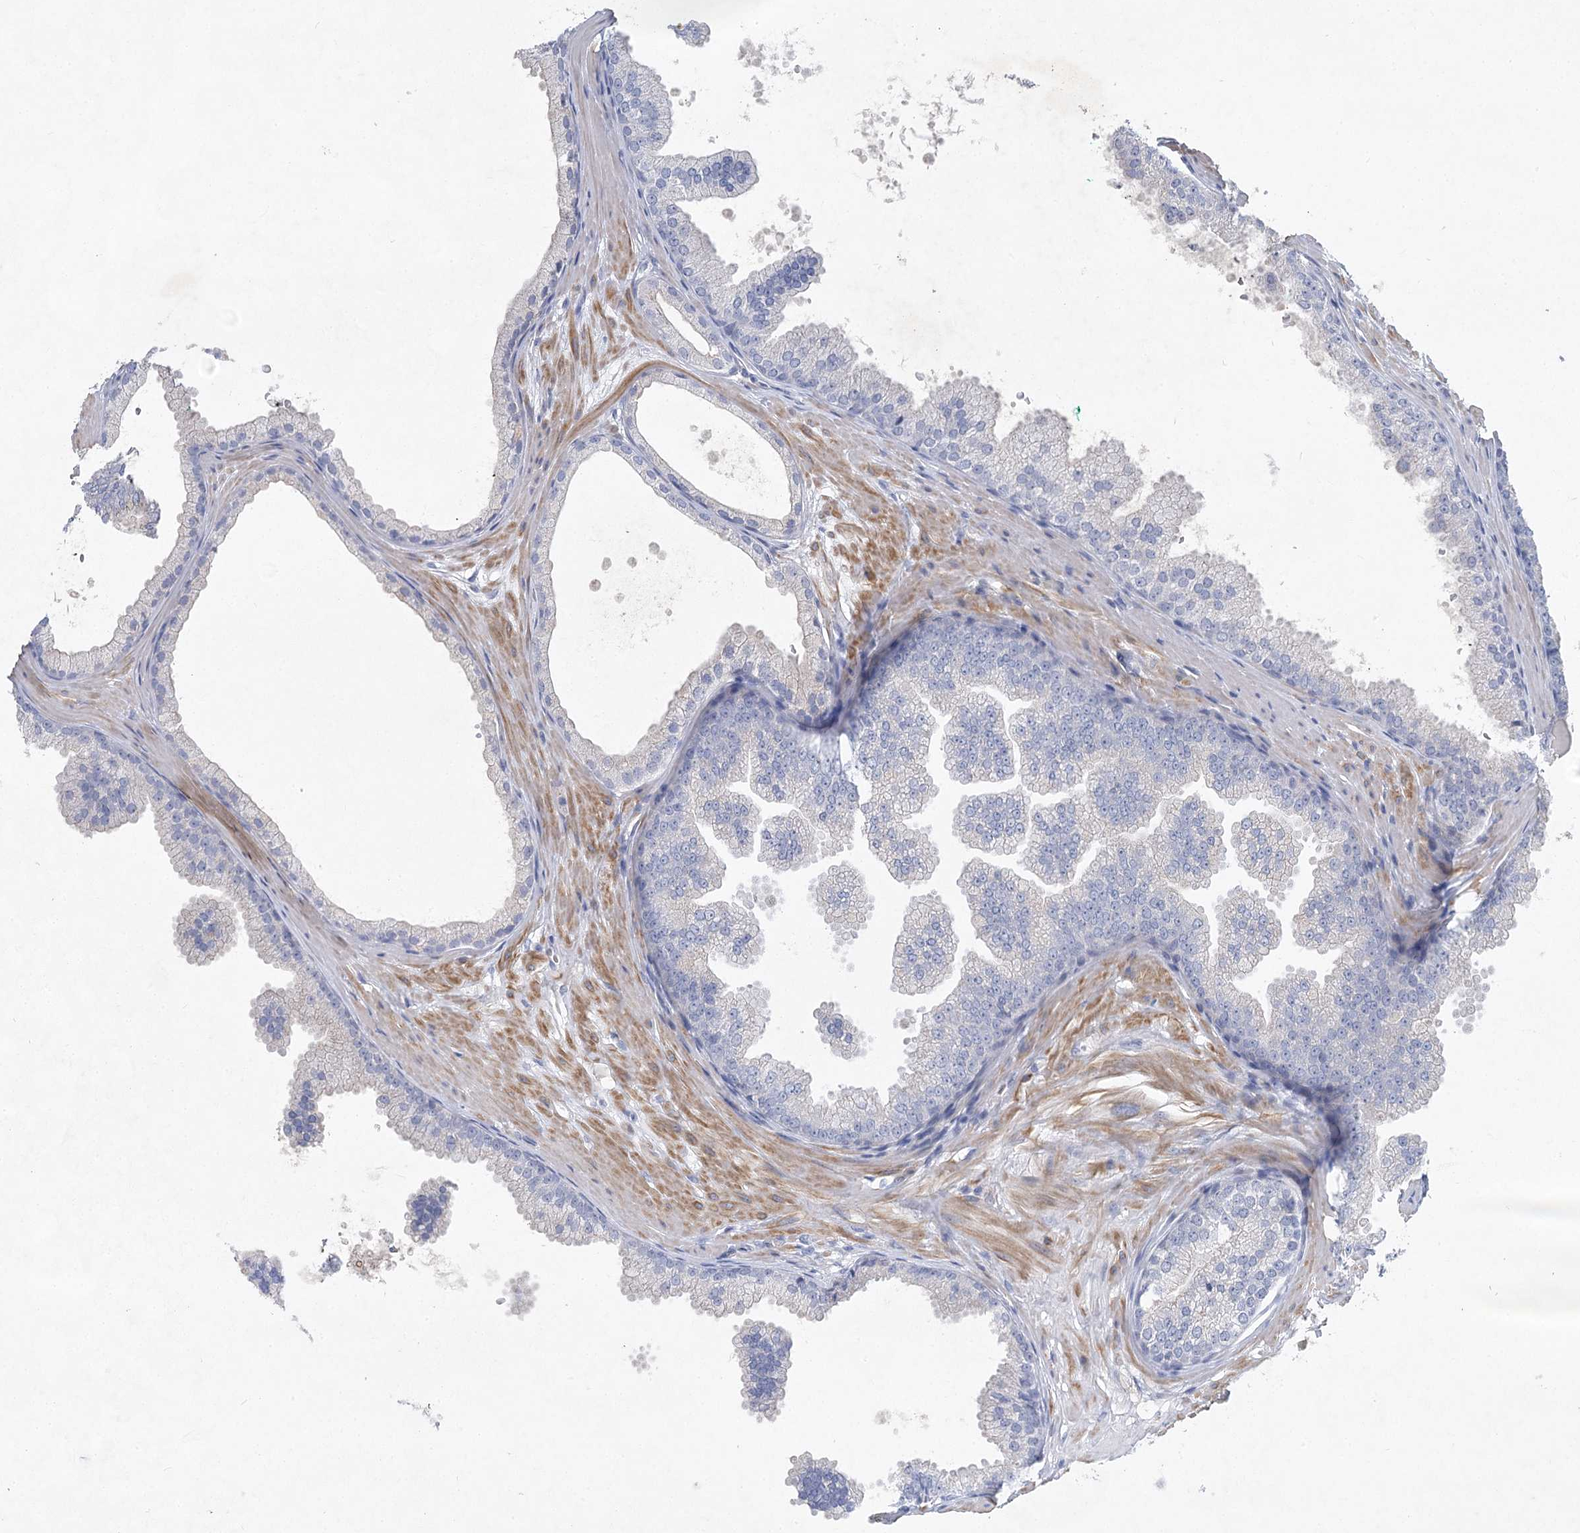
{"staining": {"intensity": "negative", "quantity": "none", "location": "none"}, "tissue": "prostate cancer", "cell_type": "Tumor cells", "image_type": "cancer", "snomed": [{"axis": "morphology", "description": "Adenocarcinoma, Low grade"}, {"axis": "topography", "description": "Prostate"}], "caption": "Tumor cells show no significant protein positivity in prostate cancer (low-grade adenocarcinoma).", "gene": "WDR74", "patient": {"sex": "male", "age": 63}}